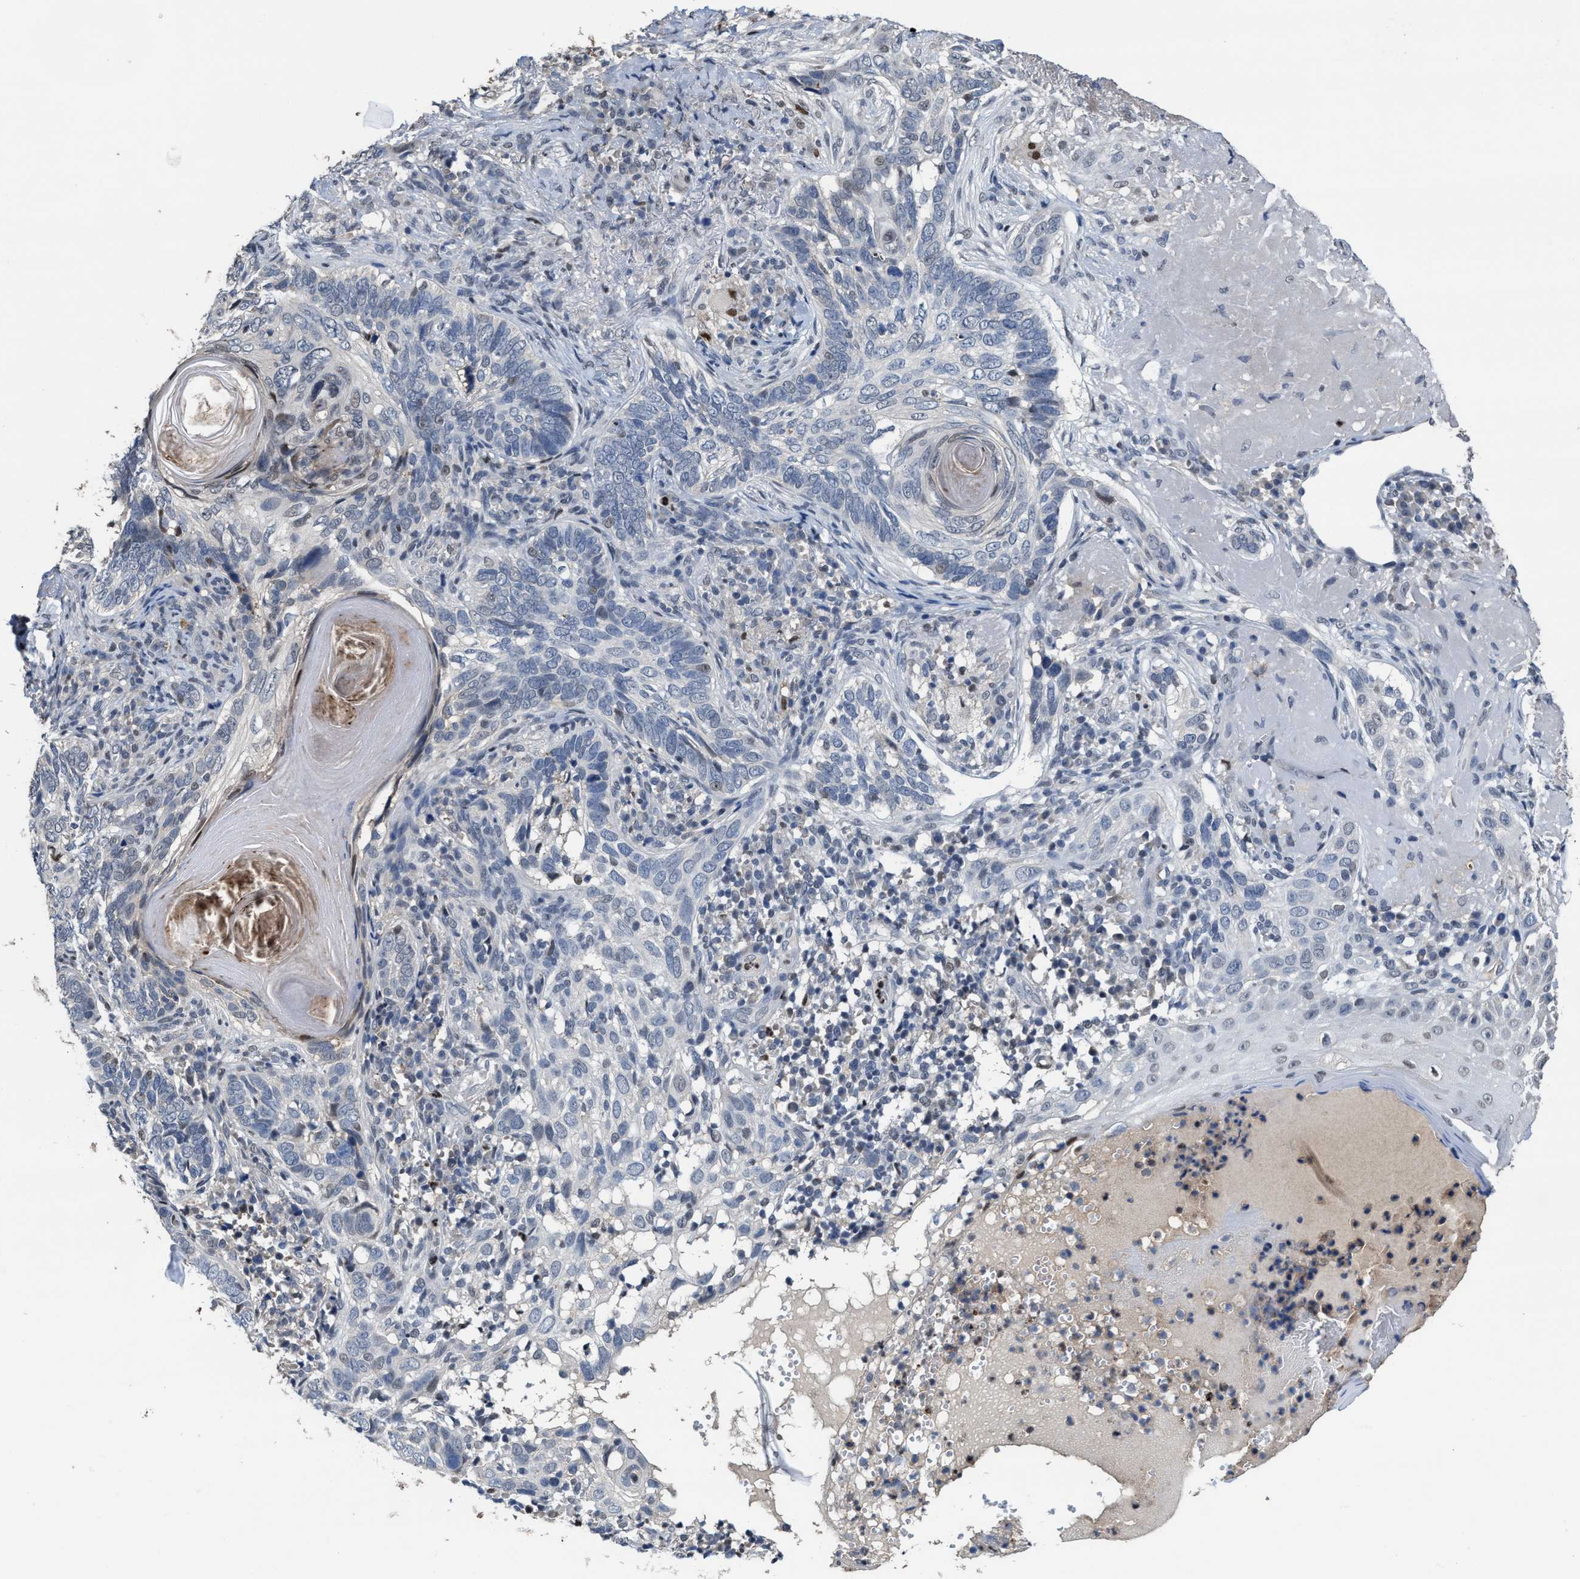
{"staining": {"intensity": "negative", "quantity": "none", "location": "none"}, "tissue": "skin cancer", "cell_type": "Tumor cells", "image_type": "cancer", "snomed": [{"axis": "morphology", "description": "Basal cell carcinoma"}, {"axis": "topography", "description": "Skin"}], "caption": "Tumor cells are negative for brown protein staining in skin cancer.", "gene": "ZNF20", "patient": {"sex": "female", "age": 89}}